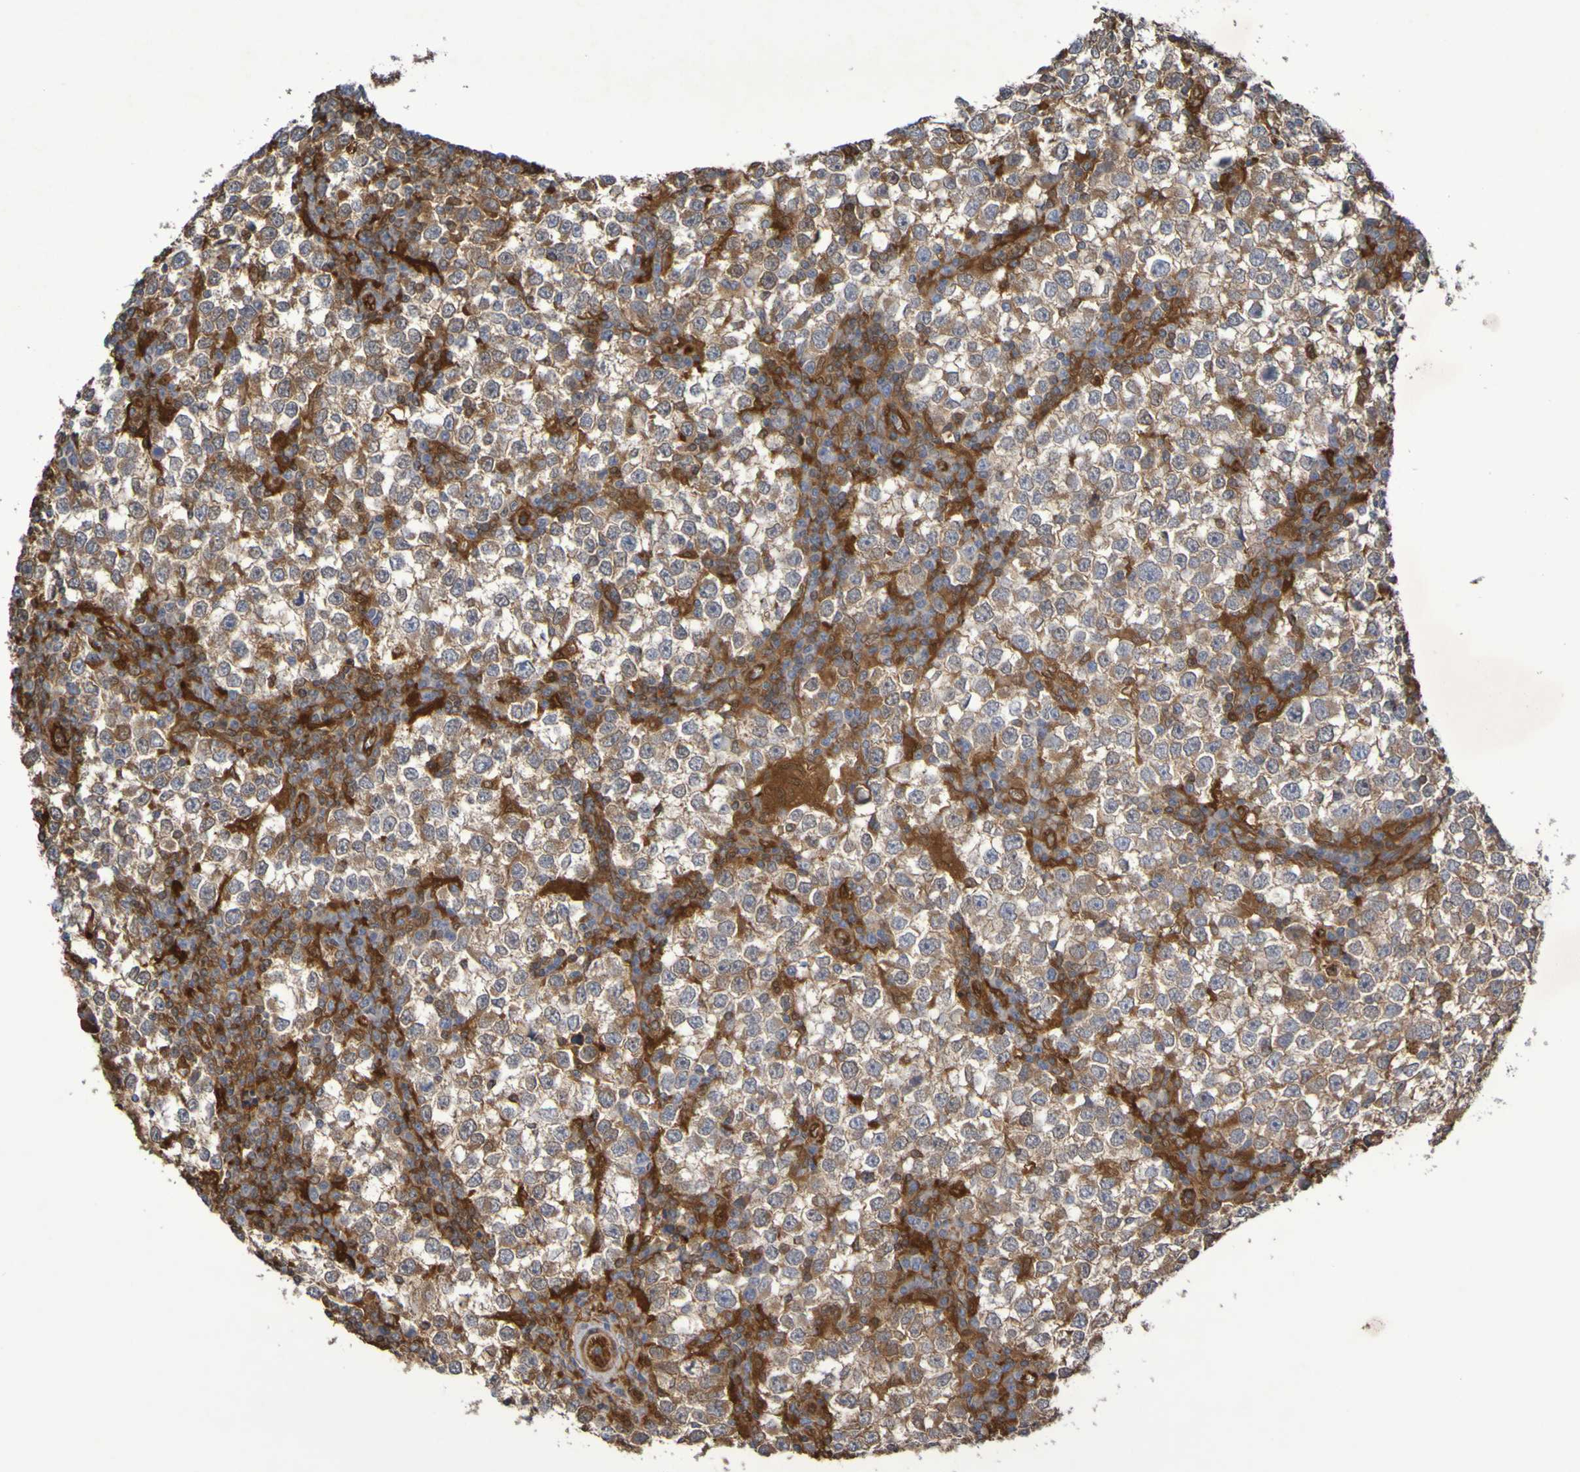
{"staining": {"intensity": "moderate", "quantity": ">75%", "location": "cytoplasmic/membranous"}, "tissue": "testis cancer", "cell_type": "Tumor cells", "image_type": "cancer", "snomed": [{"axis": "morphology", "description": "Seminoma, NOS"}, {"axis": "topography", "description": "Testis"}], "caption": "Tumor cells demonstrate medium levels of moderate cytoplasmic/membranous expression in approximately >75% of cells in testis cancer (seminoma).", "gene": "SERPINB6", "patient": {"sex": "male", "age": 65}}